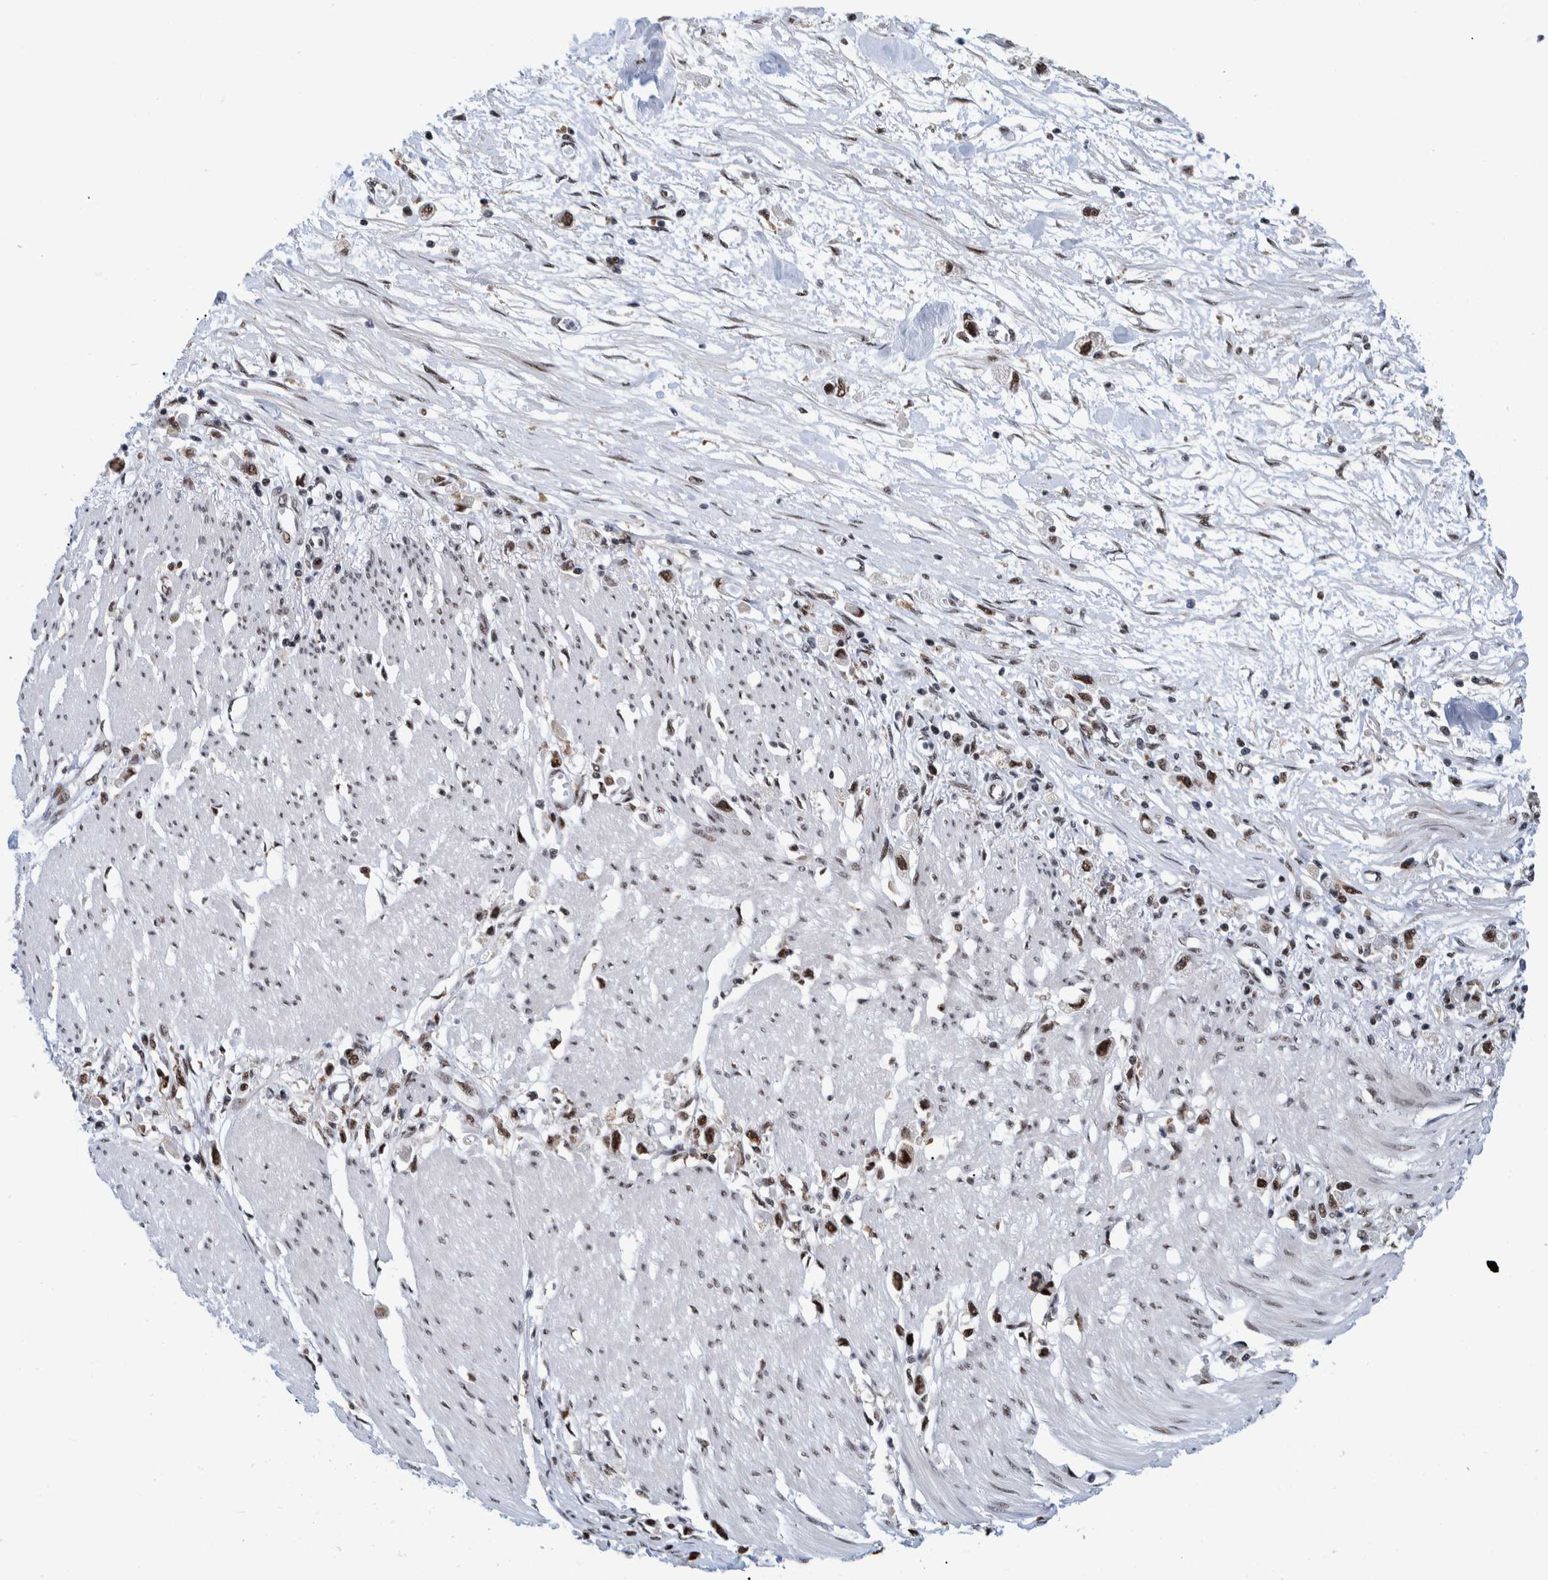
{"staining": {"intensity": "strong", "quantity": ">75%", "location": "nuclear"}, "tissue": "stomach cancer", "cell_type": "Tumor cells", "image_type": "cancer", "snomed": [{"axis": "morphology", "description": "Adenocarcinoma, NOS"}, {"axis": "topography", "description": "Stomach"}], "caption": "Immunohistochemical staining of stomach adenocarcinoma displays high levels of strong nuclear expression in approximately >75% of tumor cells. (IHC, brightfield microscopy, high magnification).", "gene": "EFTUD2", "patient": {"sex": "female", "age": 59}}